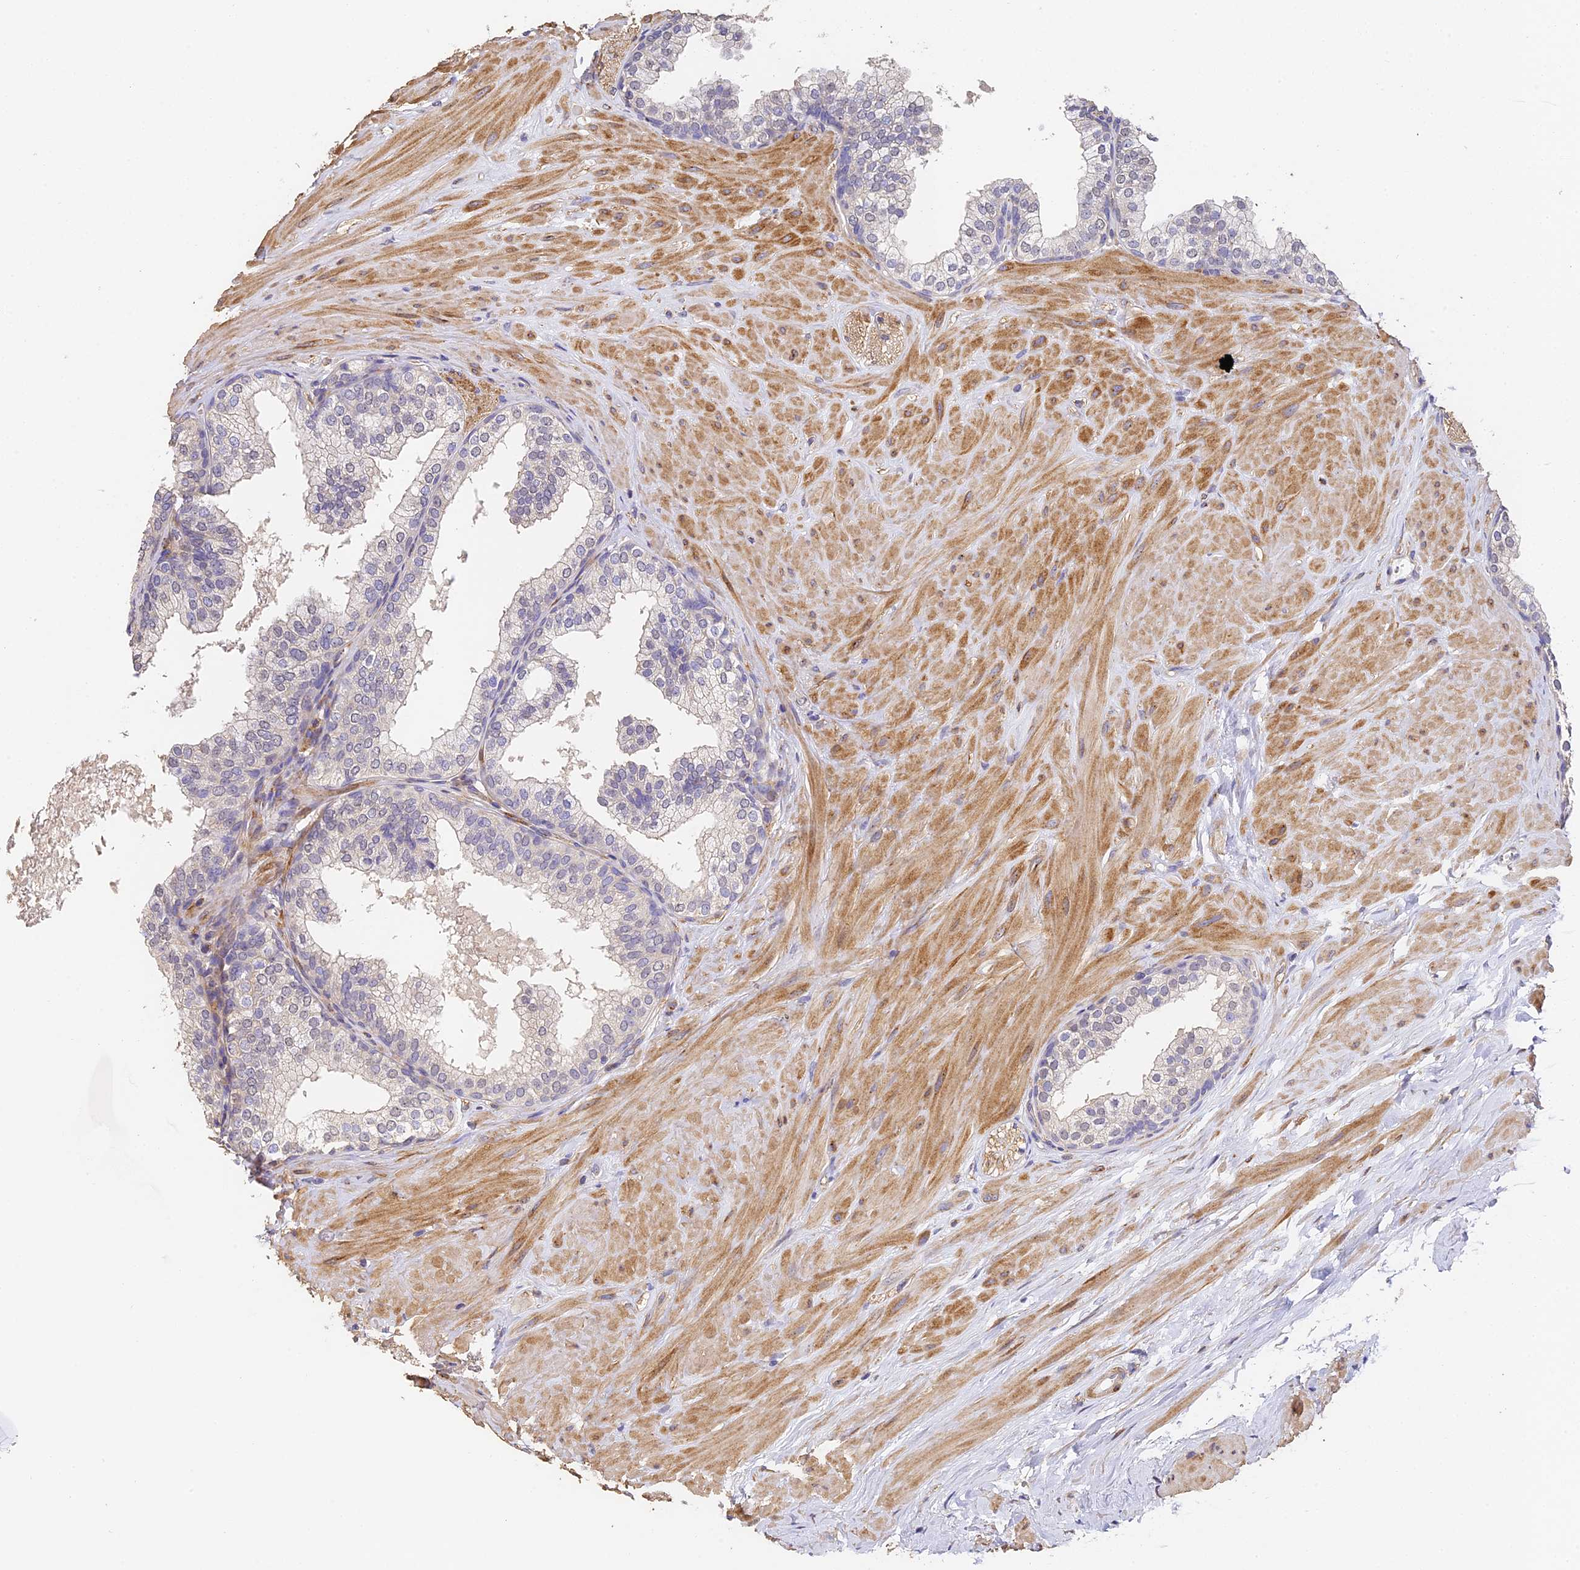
{"staining": {"intensity": "negative", "quantity": "none", "location": "none"}, "tissue": "prostate", "cell_type": "Glandular cells", "image_type": "normal", "snomed": [{"axis": "morphology", "description": "Normal tissue, NOS"}, {"axis": "topography", "description": "Prostate"}], "caption": "IHC photomicrograph of benign human prostate stained for a protein (brown), which shows no positivity in glandular cells. (Brightfield microscopy of DAB immunohistochemistry at high magnification).", "gene": "SLC11A1", "patient": {"sex": "male", "age": 60}}